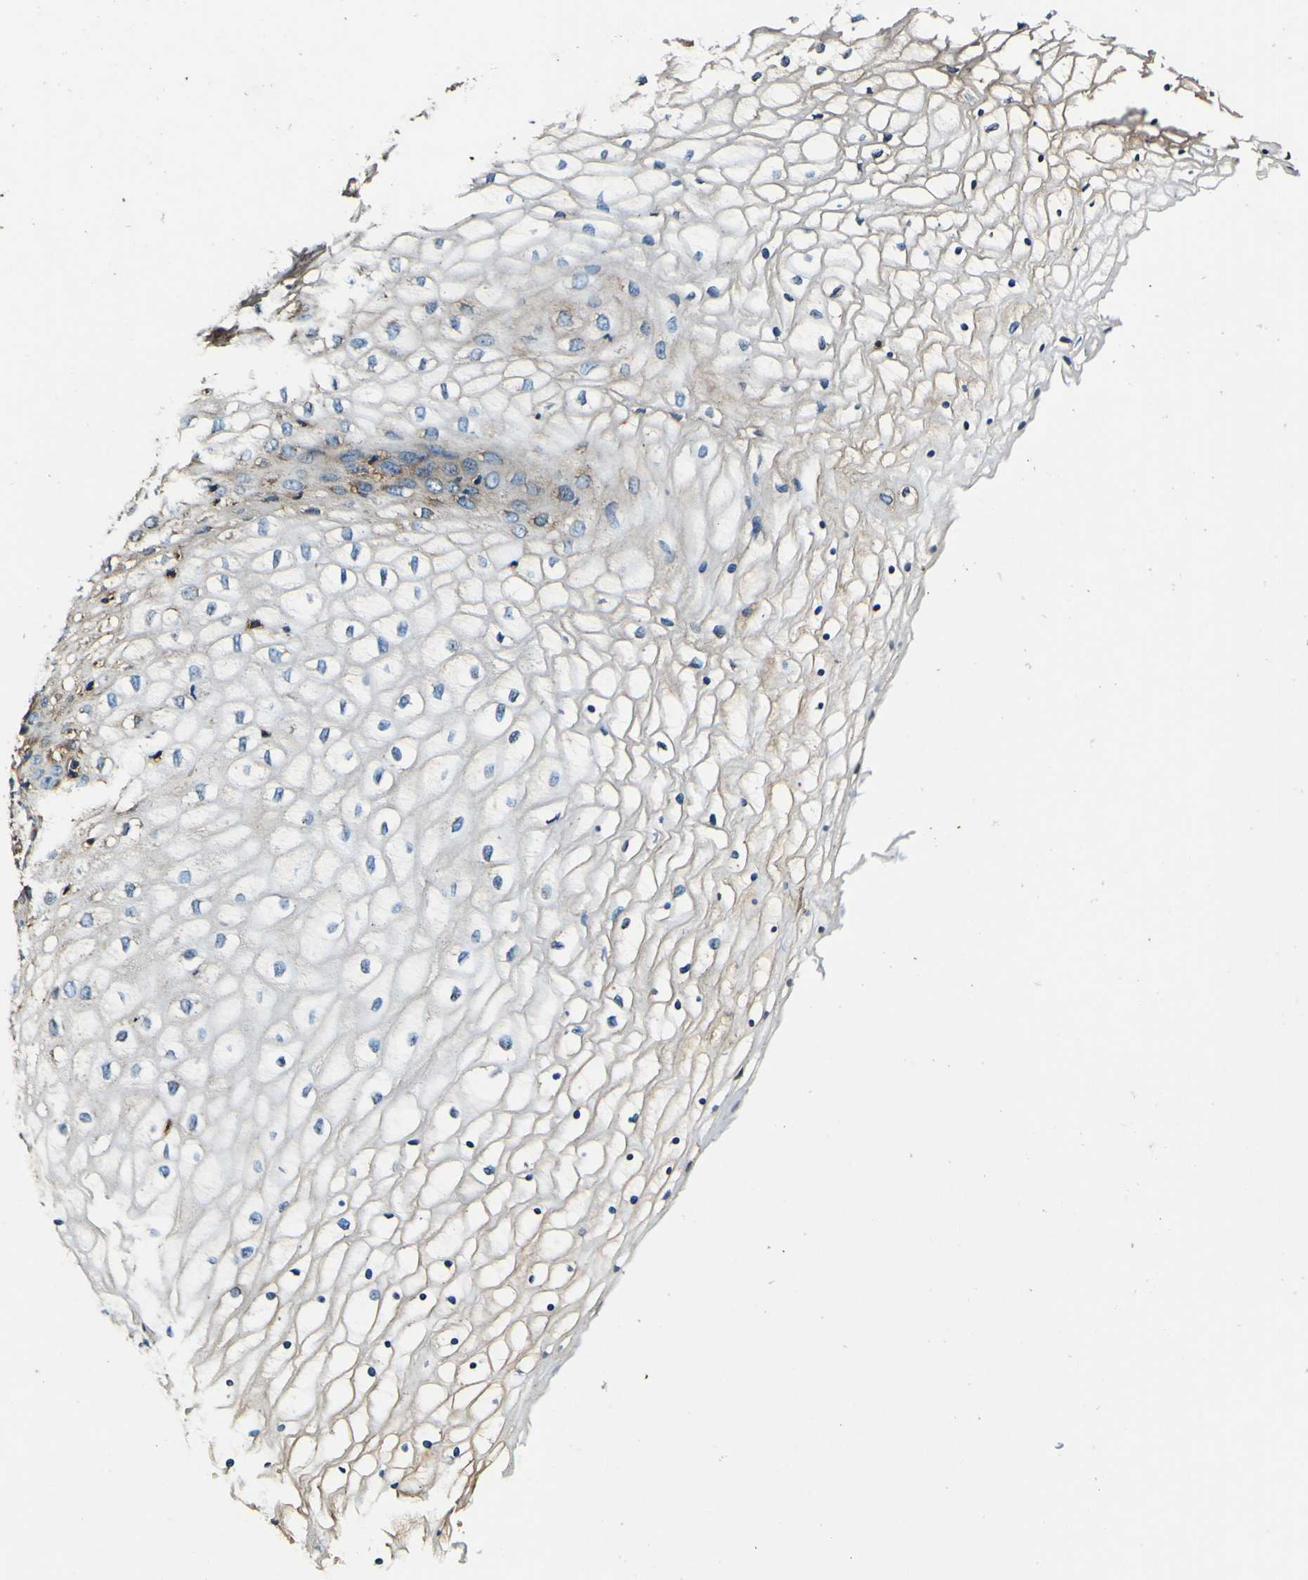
{"staining": {"intensity": "weak", "quantity": "25%-75%", "location": "cytoplasmic/membranous"}, "tissue": "vagina", "cell_type": "Squamous epithelial cells", "image_type": "normal", "snomed": [{"axis": "morphology", "description": "Normal tissue, NOS"}, {"axis": "topography", "description": "Vagina"}], "caption": "Immunohistochemistry (IHC) micrograph of benign vagina stained for a protein (brown), which reveals low levels of weak cytoplasmic/membranous positivity in about 25%-75% of squamous epithelial cells.", "gene": "RHOT2", "patient": {"sex": "female", "age": 34}}